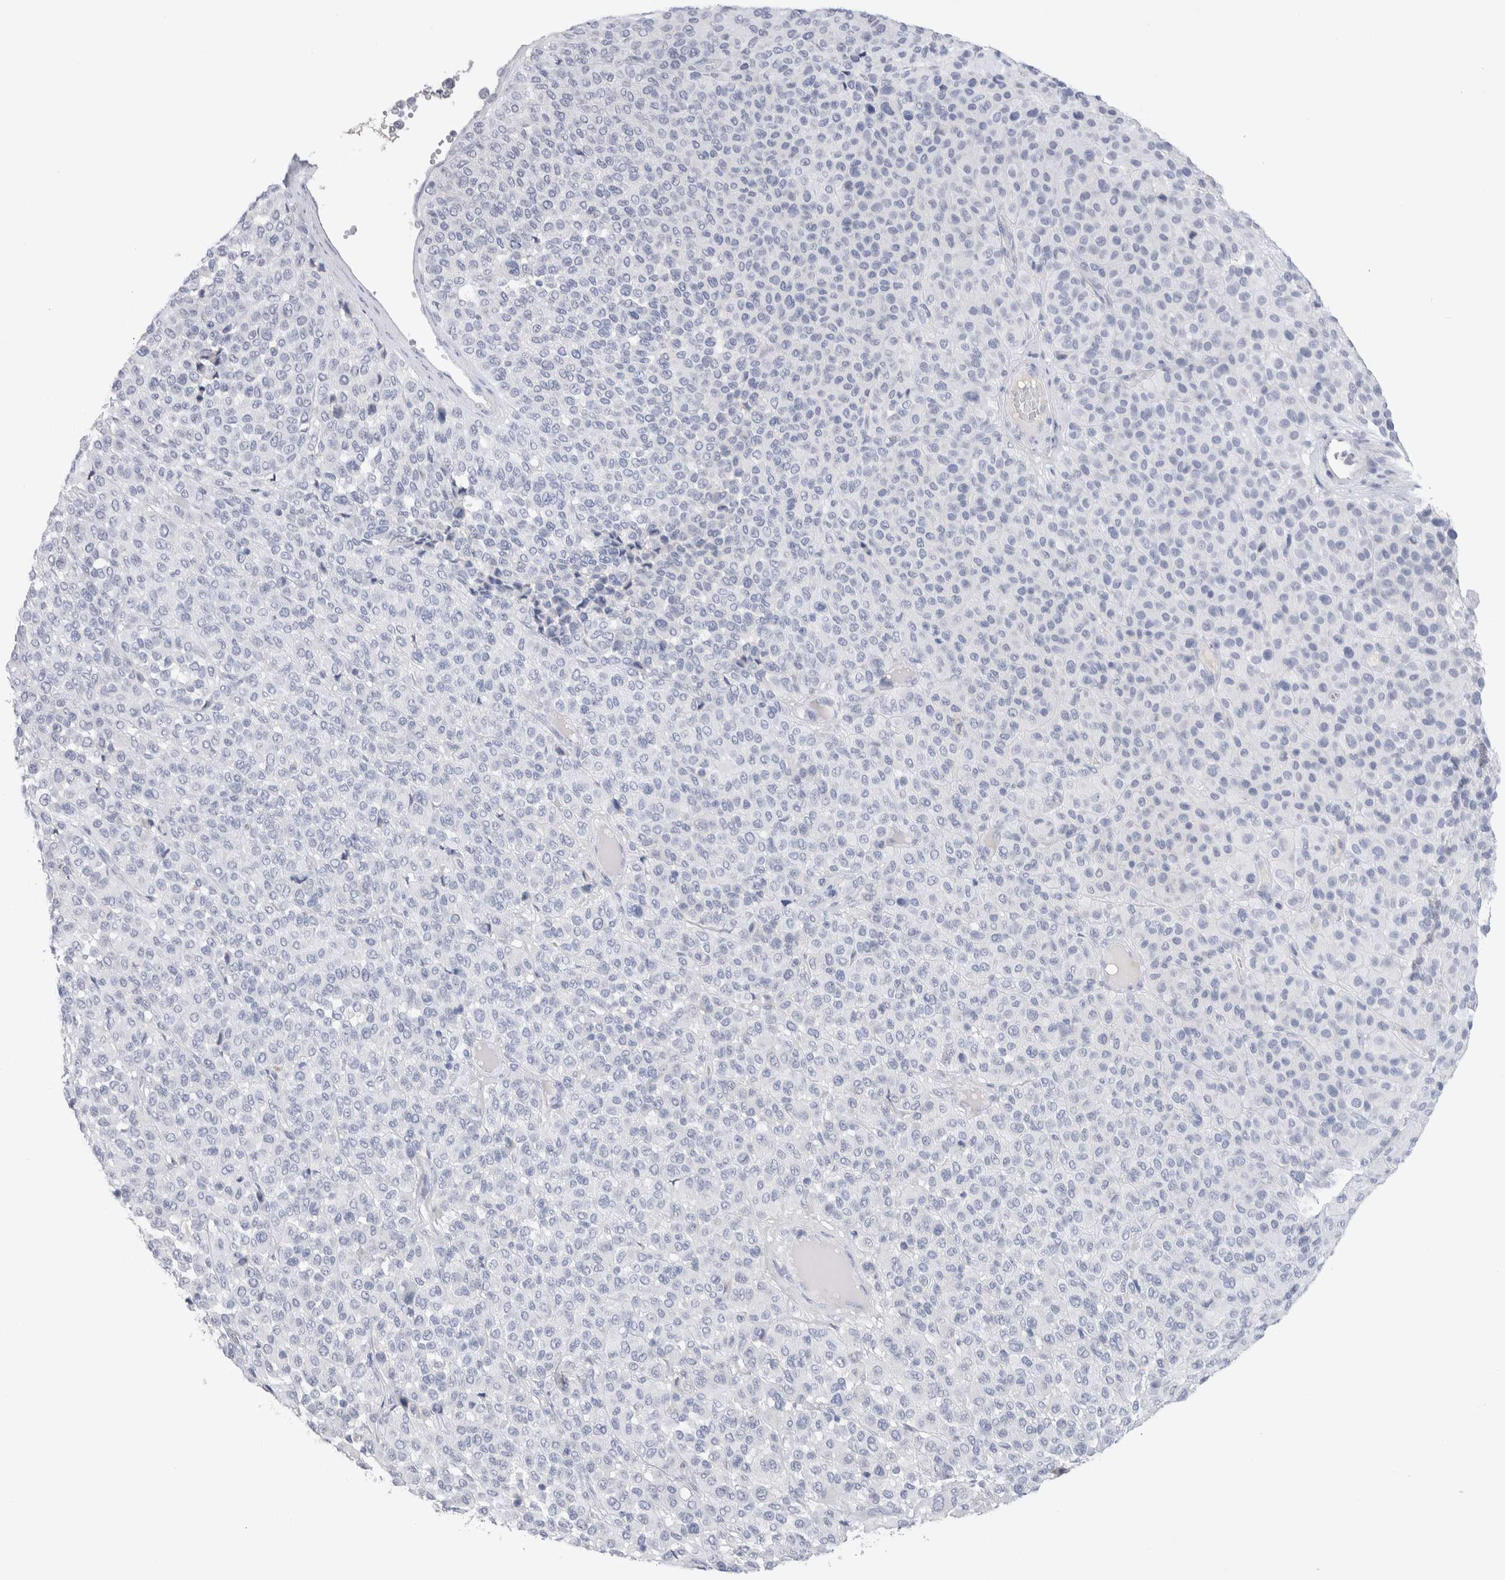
{"staining": {"intensity": "negative", "quantity": "none", "location": "none"}, "tissue": "melanoma", "cell_type": "Tumor cells", "image_type": "cancer", "snomed": [{"axis": "morphology", "description": "Malignant melanoma, Metastatic site"}, {"axis": "topography", "description": "Pancreas"}], "caption": "Image shows no protein positivity in tumor cells of melanoma tissue. Nuclei are stained in blue.", "gene": "GDA", "patient": {"sex": "female", "age": 30}}